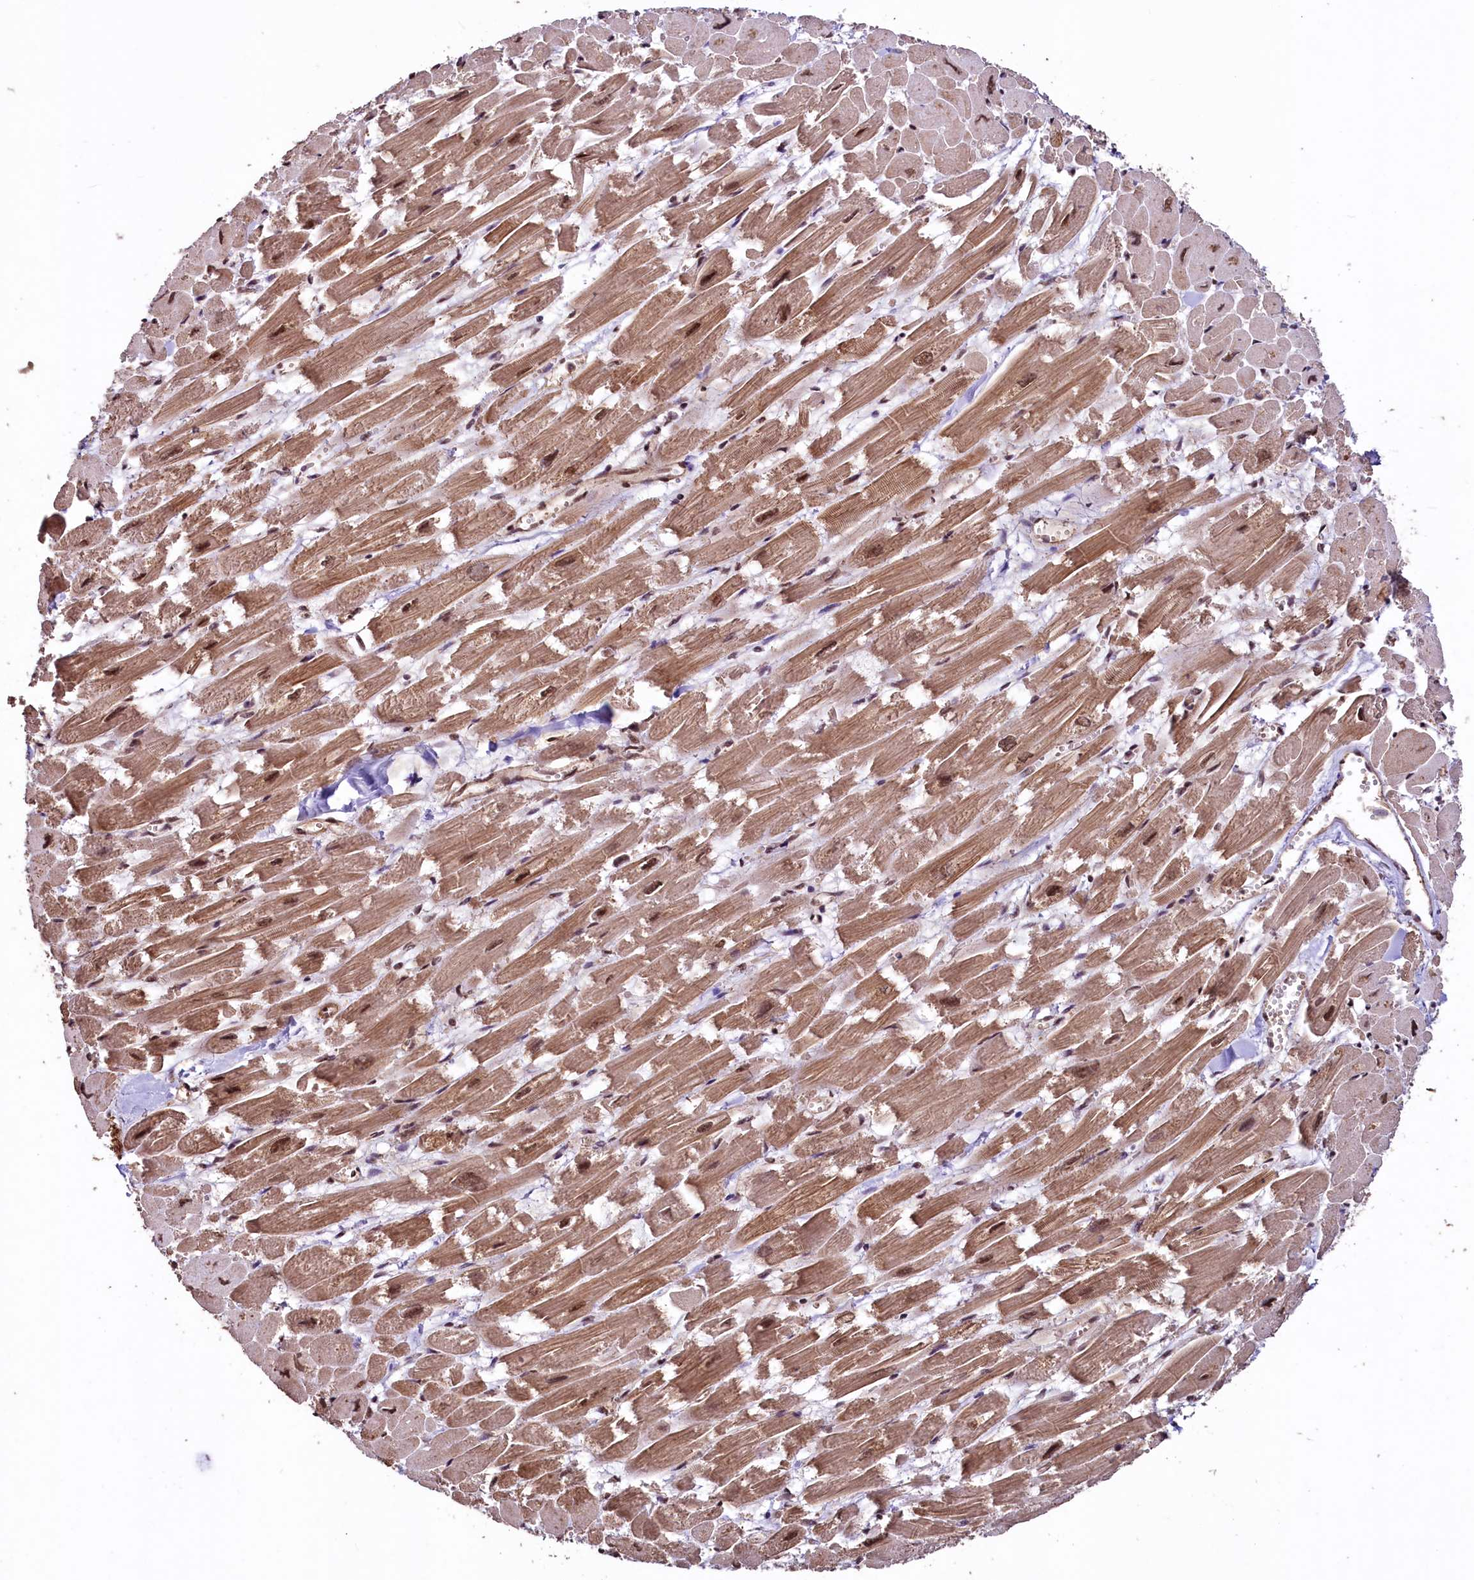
{"staining": {"intensity": "moderate", "quantity": "25%-75%", "location": "cytoplasmic/membranous,nuclear"}, "tissue": "heart muscle", "cell_type": "Cardiomyocytes", "image_type": "normal", "snomed": [{"axis": "morphology", "description": "Normal tissue, NOS"}, {"axis": "topography", "description": "Heart"}], "caption": "This photomicrograph reveals immunohistochemistry staining of normal human heart muscle, with medium moderate cytoplasmic/membranous,nuclear staining in about 25%-75% of cardiomyocytes.", "gene": "SFSWAP", "patient": {"sex": "male", "age": 54}}